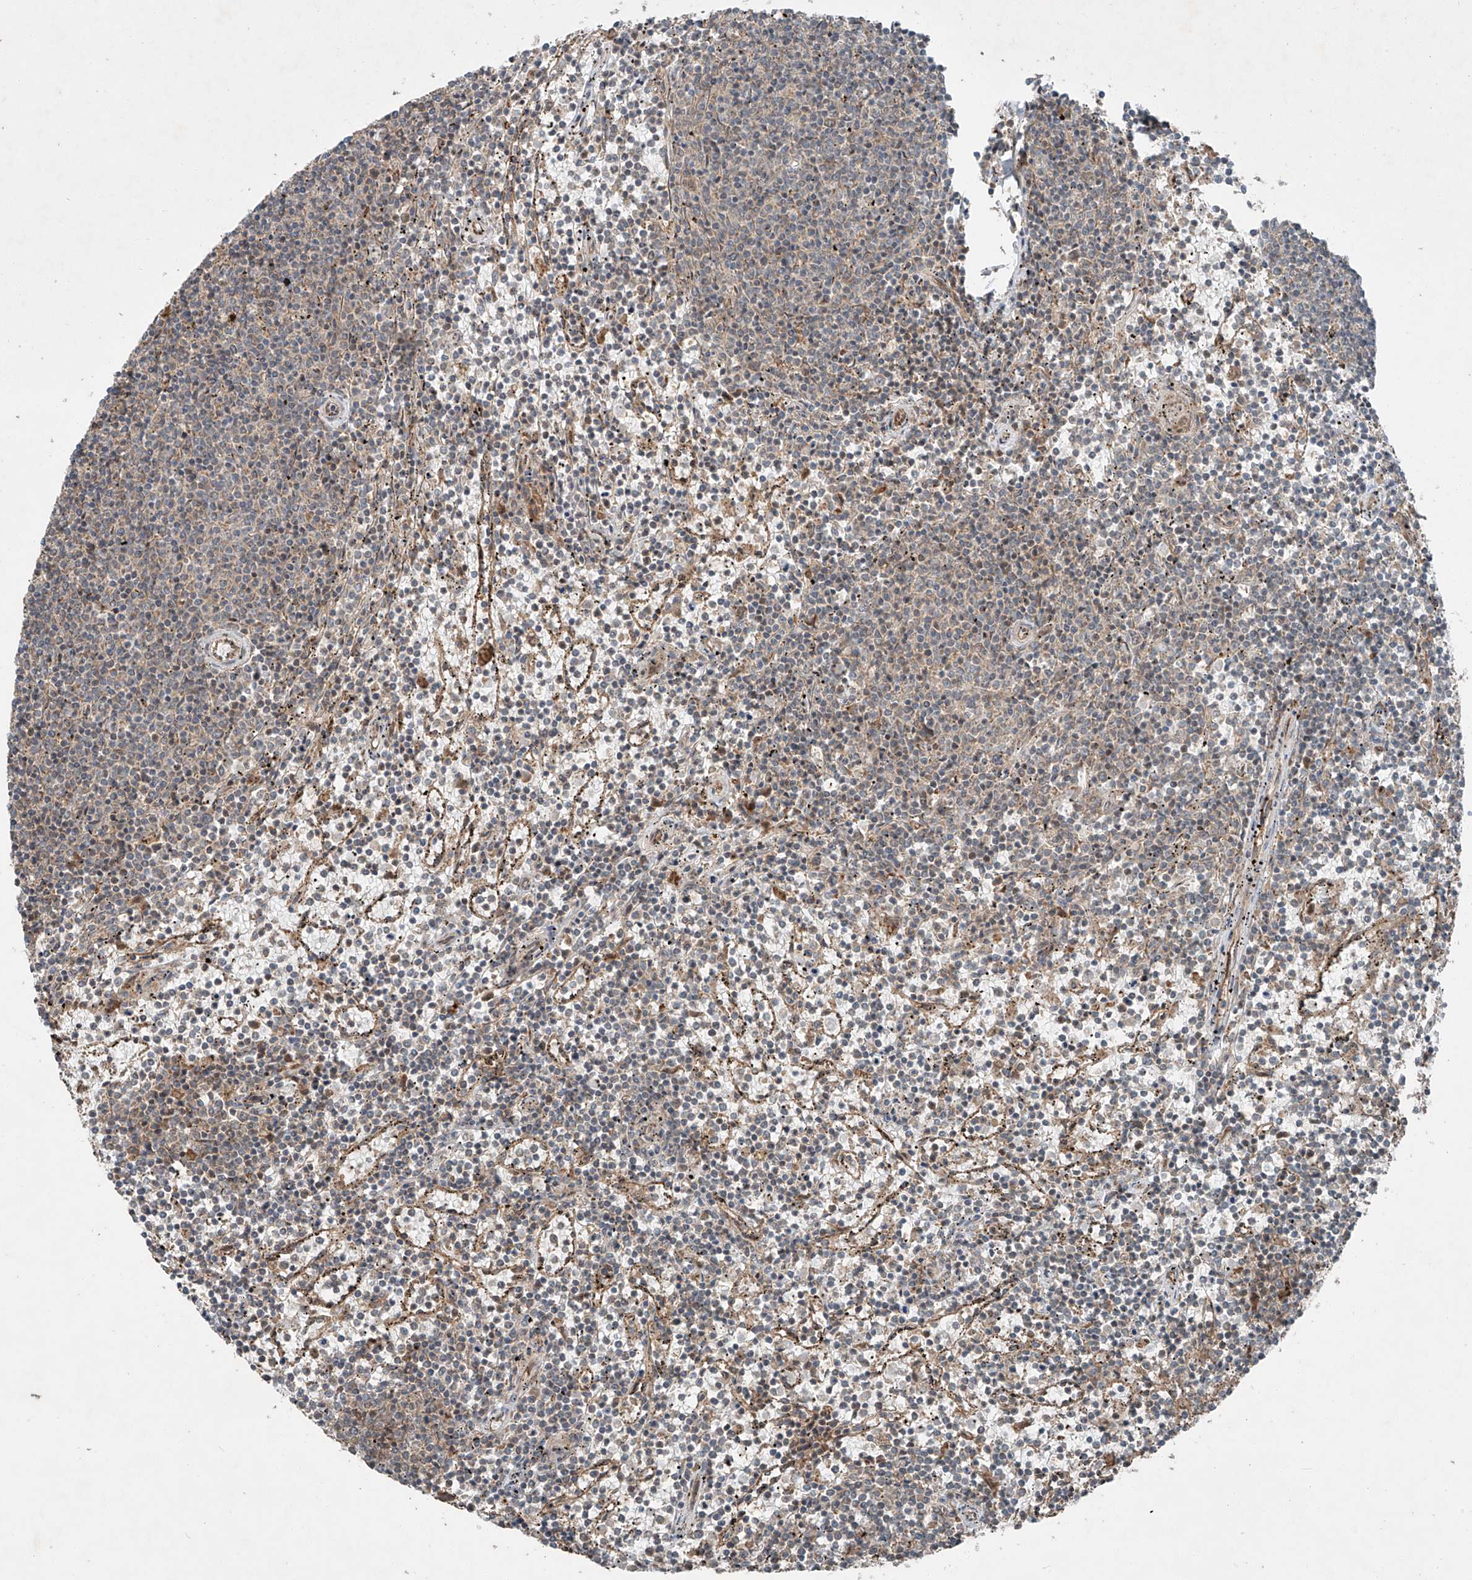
{"staining": {"intensity": "negative", "quantity": "none", "location": "none"}, "tissue": "lymphoma", "cell_type": "Tumor cells", "image_type": "cancer", "snomed": [{"axis": "morphology", "description": "Malignant lymphoma, non-Hodgkin's type, Low grade"}, {"axis": "topography", "description": "Spleen"}], "caption": "Micrograph shows no significant protein expression in tumor cells of malignant lymphoma, non-Hodgkin's type (low-grade).", "gene": "ZNF620", "patient": {"sex": "female", "age": 50}}